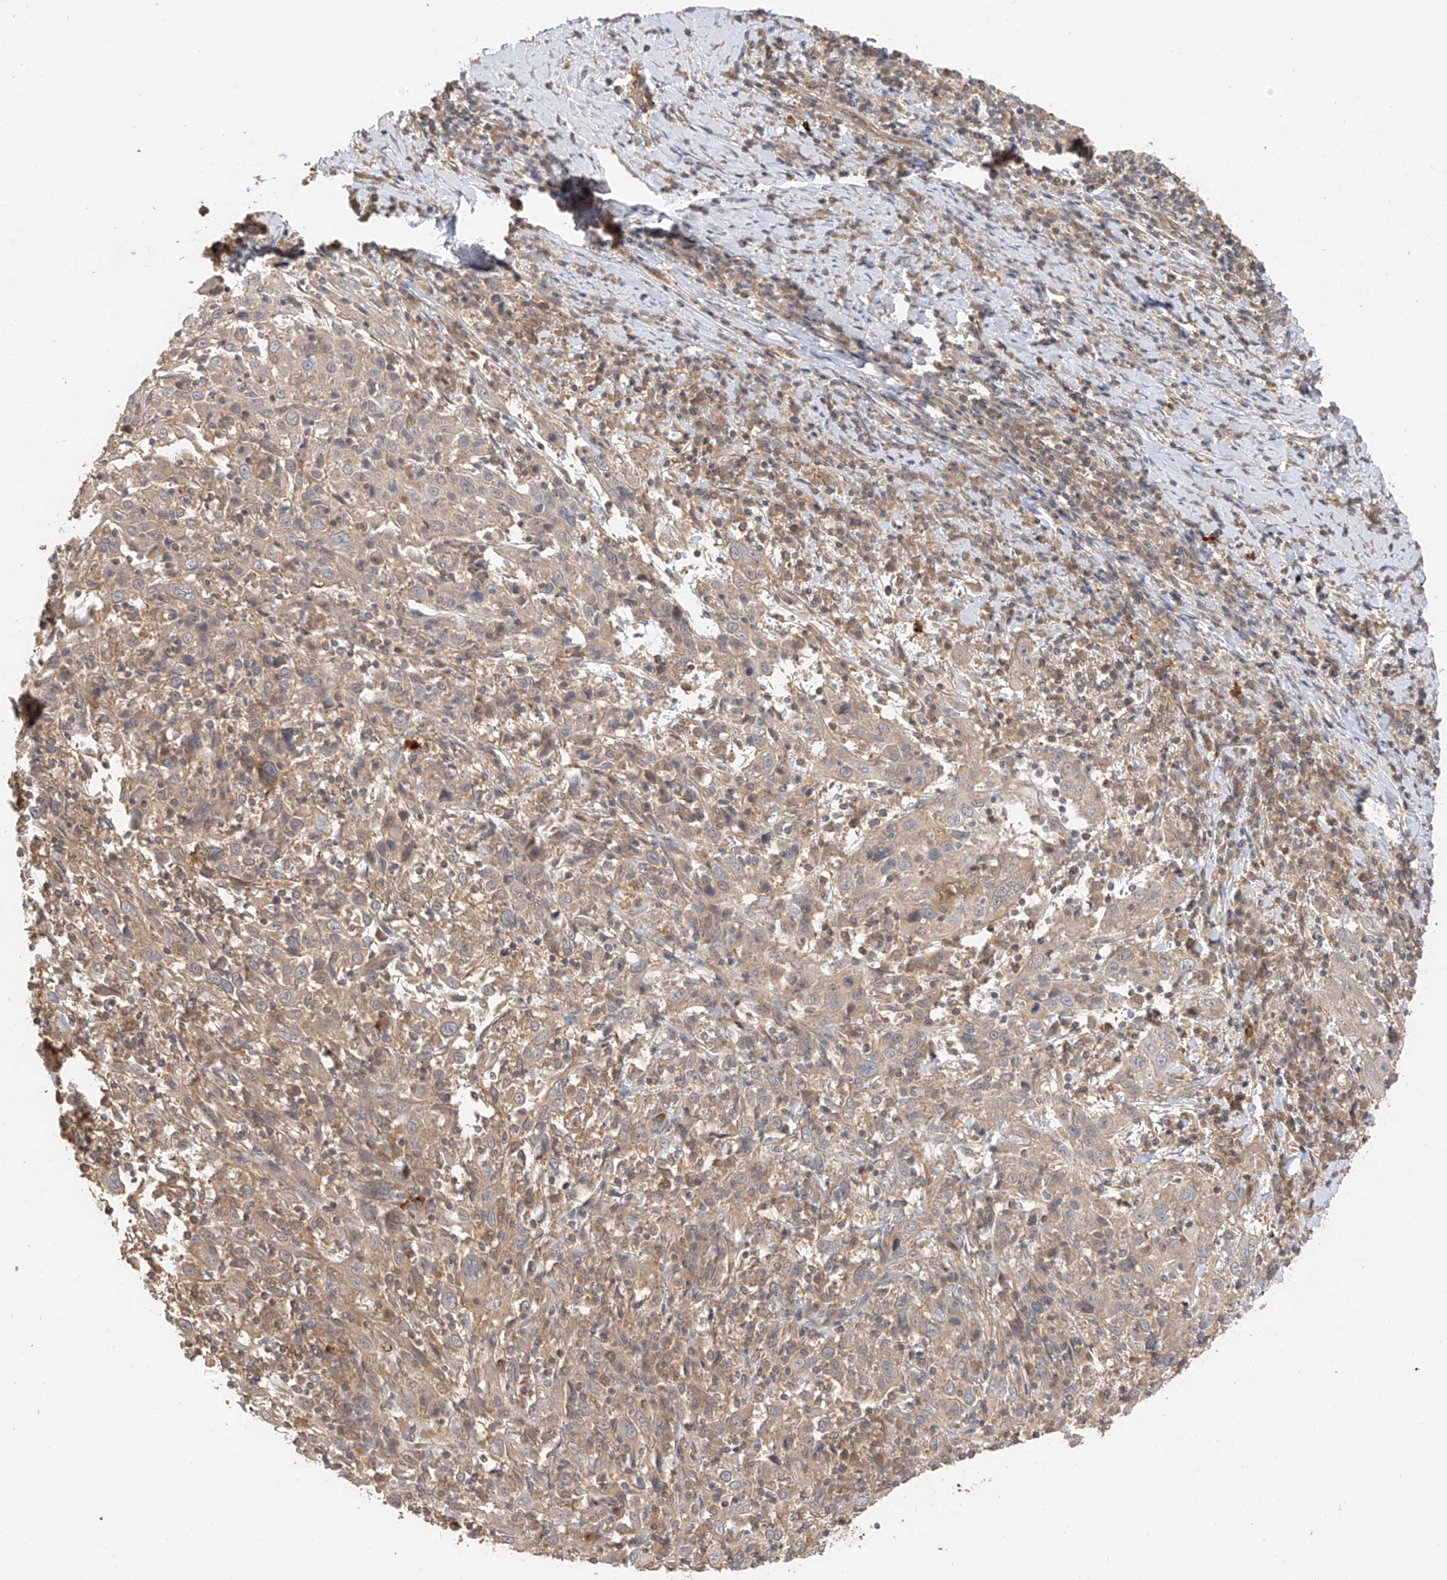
{"staining": {"intensity": "moderate", "quantity": "25%-75%", "location": "cytoplasmic/membranous"}, "tissue": "cervical cancer", "cell_type": "Tumor cells", "image_type": "cancer", "snomed": [{"axis": "morphology", "description": "Squamous cell carcinoma, NOS"}, {"axis": "topography", "description": "Cervix"}], "caption": "Human cervical cancer stained for a protein (brown) reveals moderate cytoplasmic/membranous positive positivity in about 25%-75% of tumor cells.", "gene": "CACNA2D4", "patient": {"sex": "female", "age": 46}}